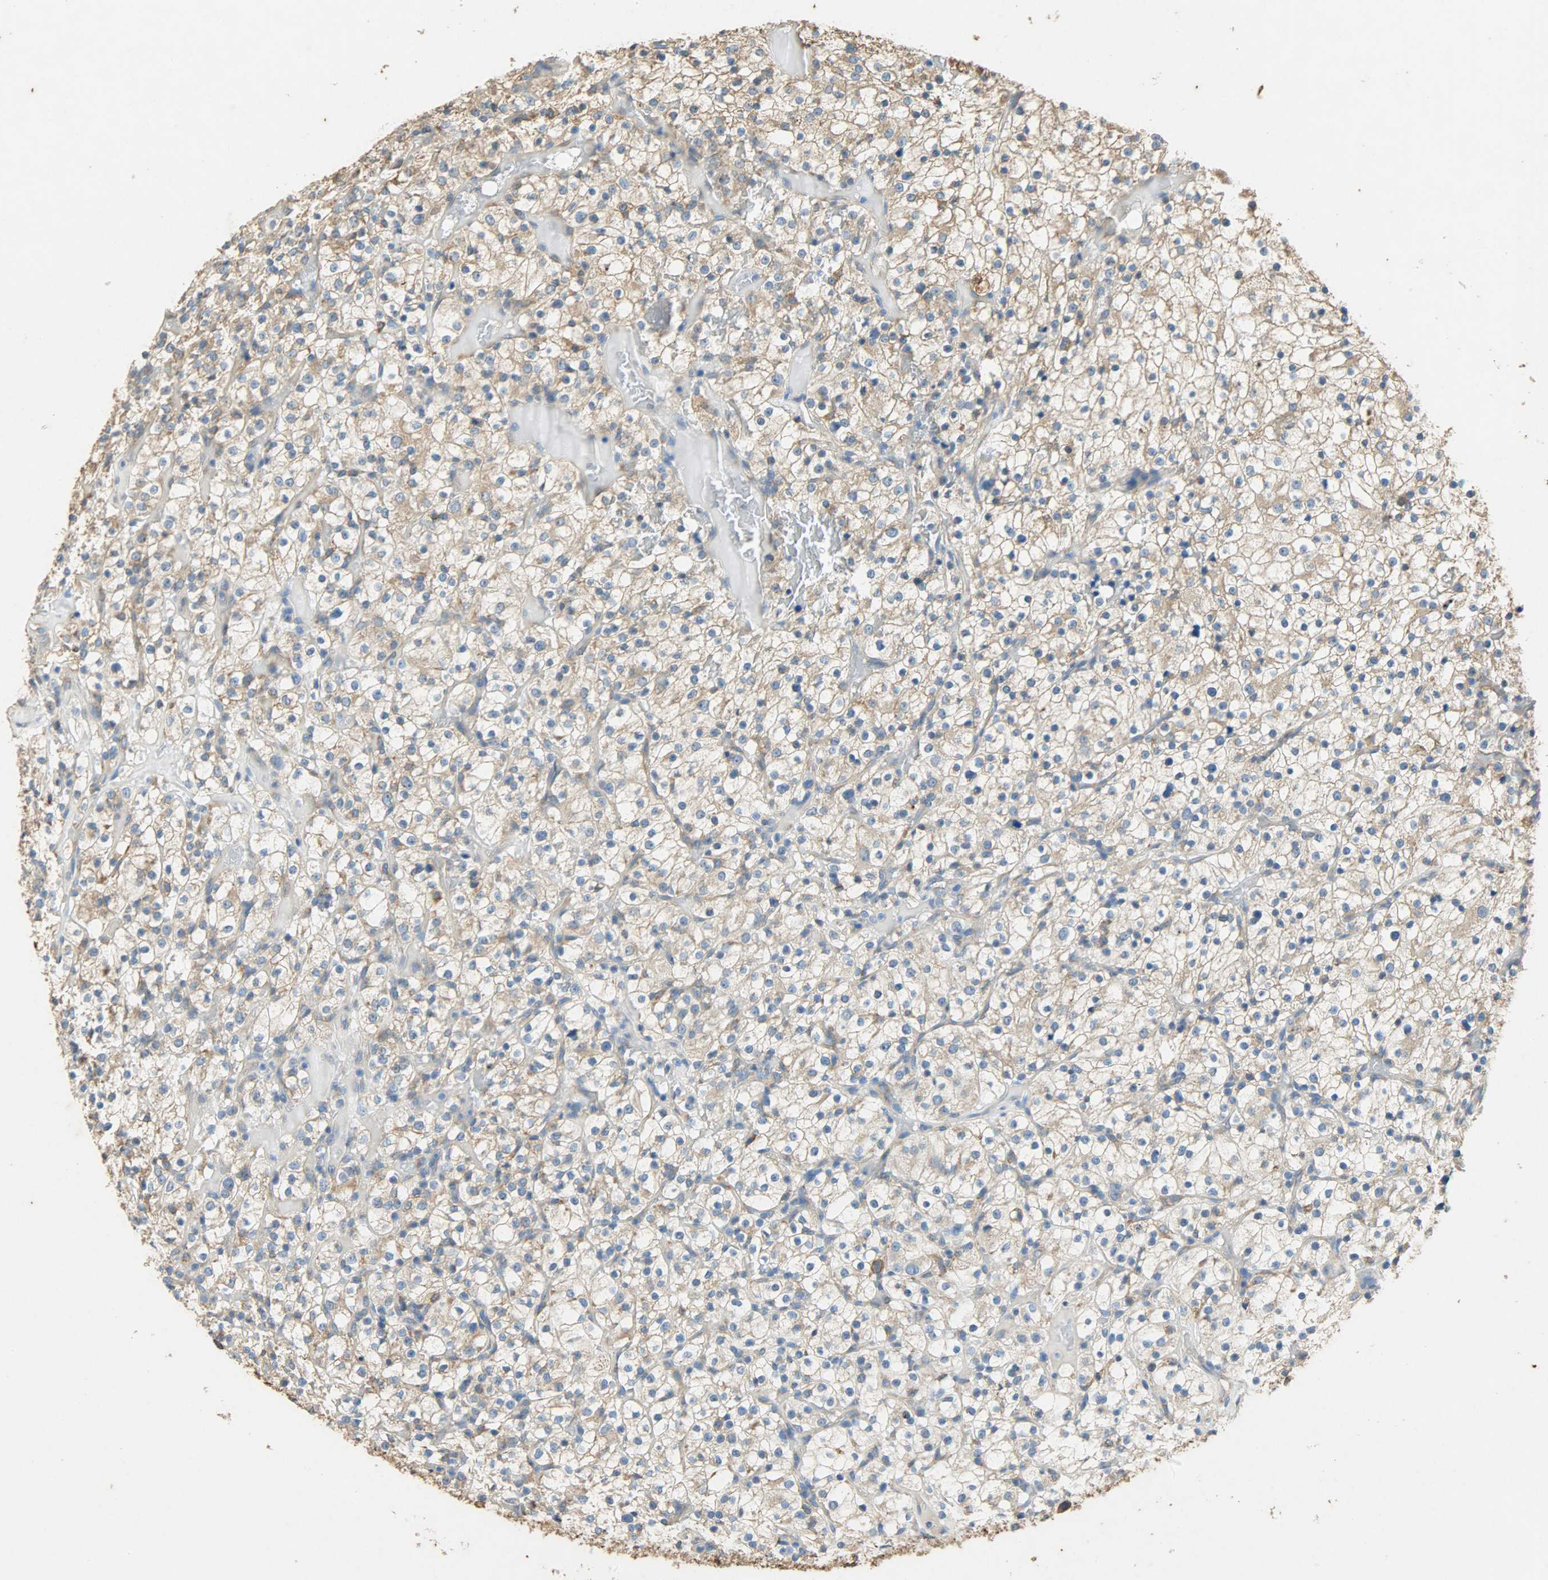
{"staining": {"intensity": "moderate", "quantity": ">75%", "location": "cytoplasmic/membranous"}, "tissue": "renal cancer", "cell_type": "Tumor cells", "image_type": "cancer", "snomed": [{"axis": "morphology", "description": "Normal tissue, NOS"}, {"axis": "morphology", "description": "Adenocarcinoma, NOS"}, {"axis": "topography", "description": "Kidney"}], "caption": "This image demonstrates IHC staining of renal adenocarcinoma, with medium moderate cytoplasmic/membranous staining in approximately >75% of tumor cells.", "gene": "HSPA5", "patient": {"sex": "female", "age": 72}}